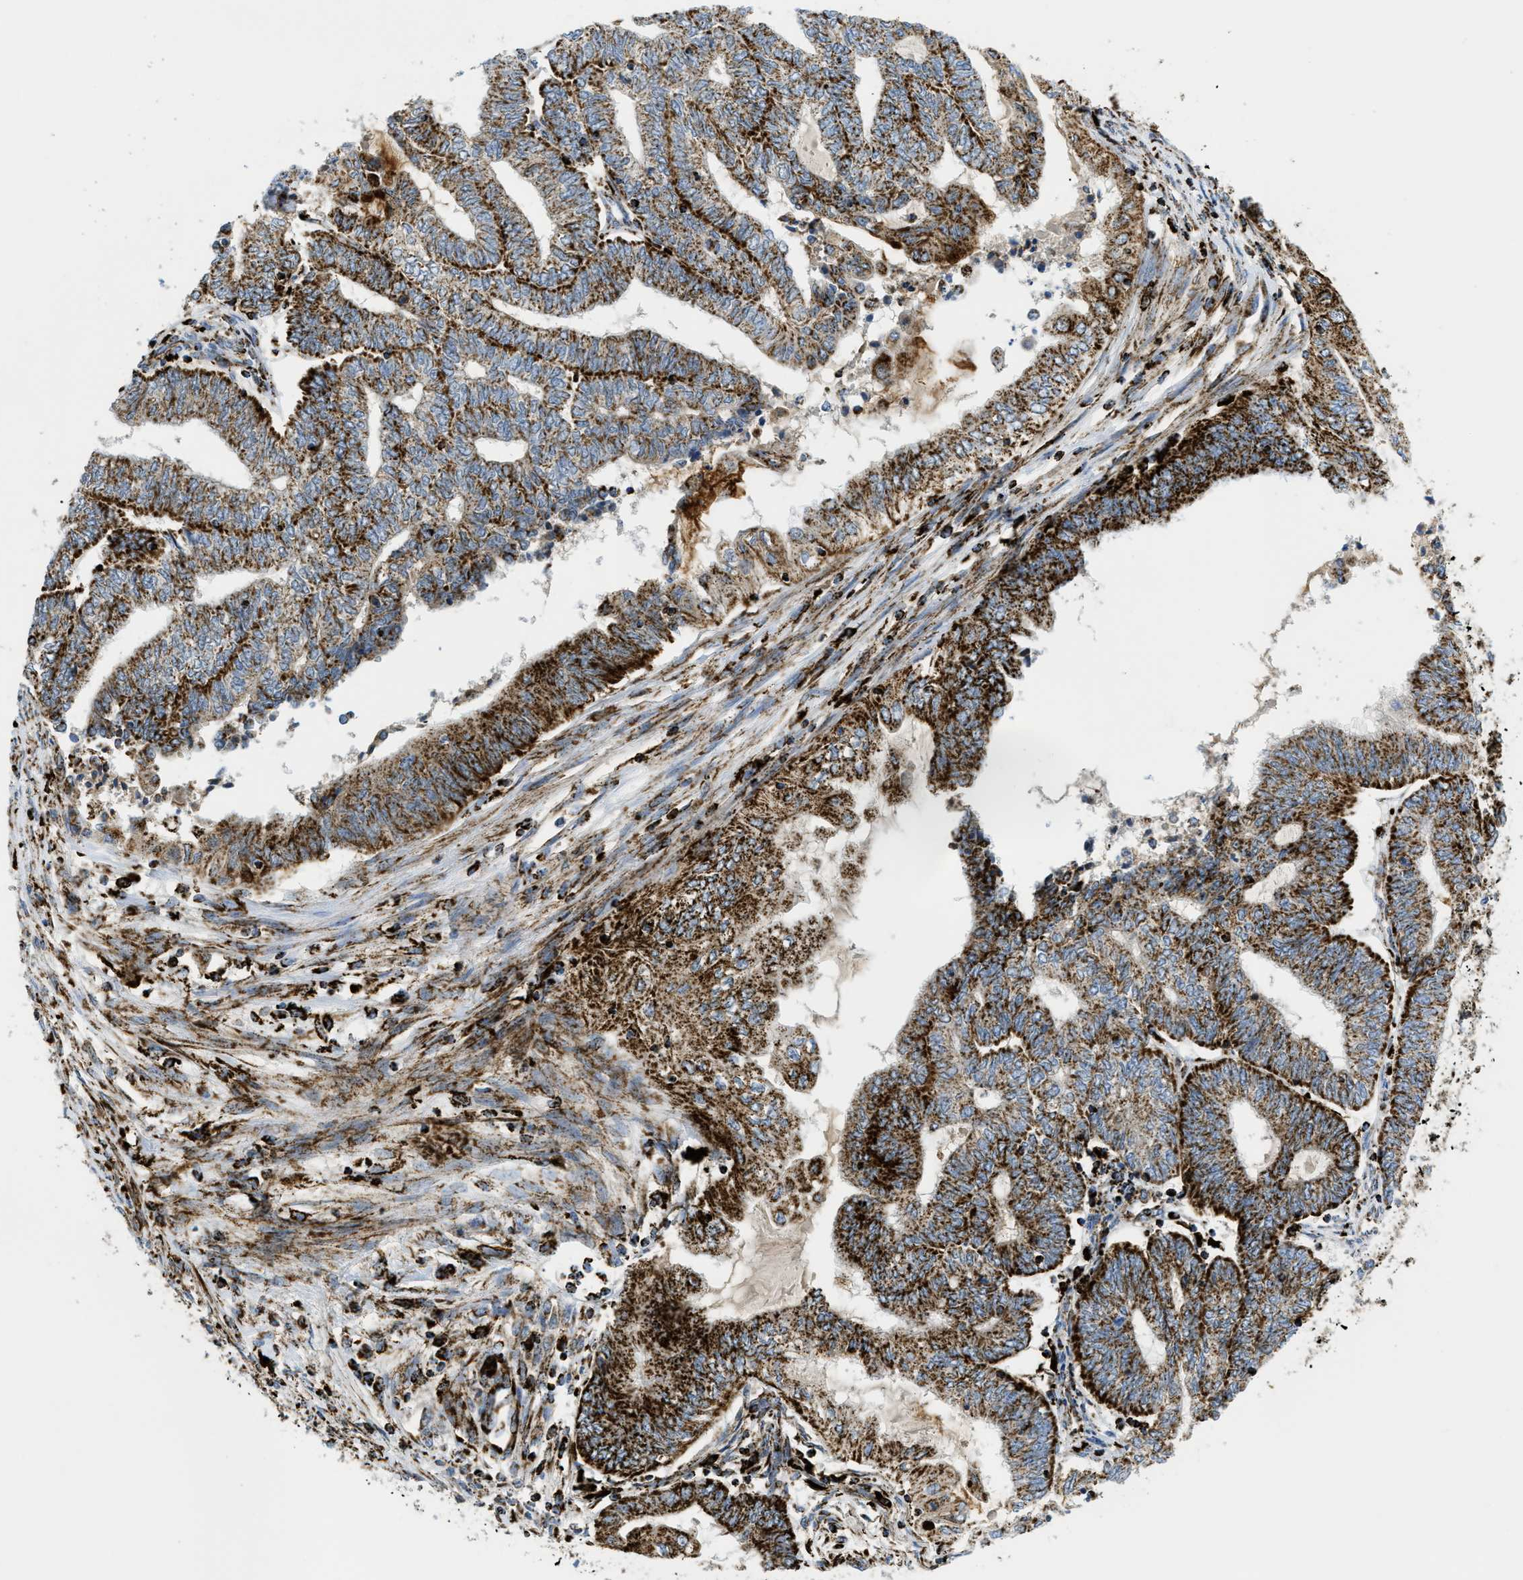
{"staining": {"intensity": "strong", "quantity": ">75%", "location": "cytoplasmic/membranous"}, "tissue": "endometrial cancer", "cell_type": "Tumor cells", "image_type": "cancer", "snomed": [{"axis": "morphology", "description": "Adenocarcinoma, NOS"}, {"axis": "topography", "description": "Uterus"}, {"axis": "topography", "description": "Endometrium"}], "caption": "About >75% of tumor cells in human endometrial cancer exhibit strong cytoplasmic/membranous protein expression as visualized by brown immunohistochemical staining.", "gene": "SQOR", "patient": {"sex": "female", "age": 70}}